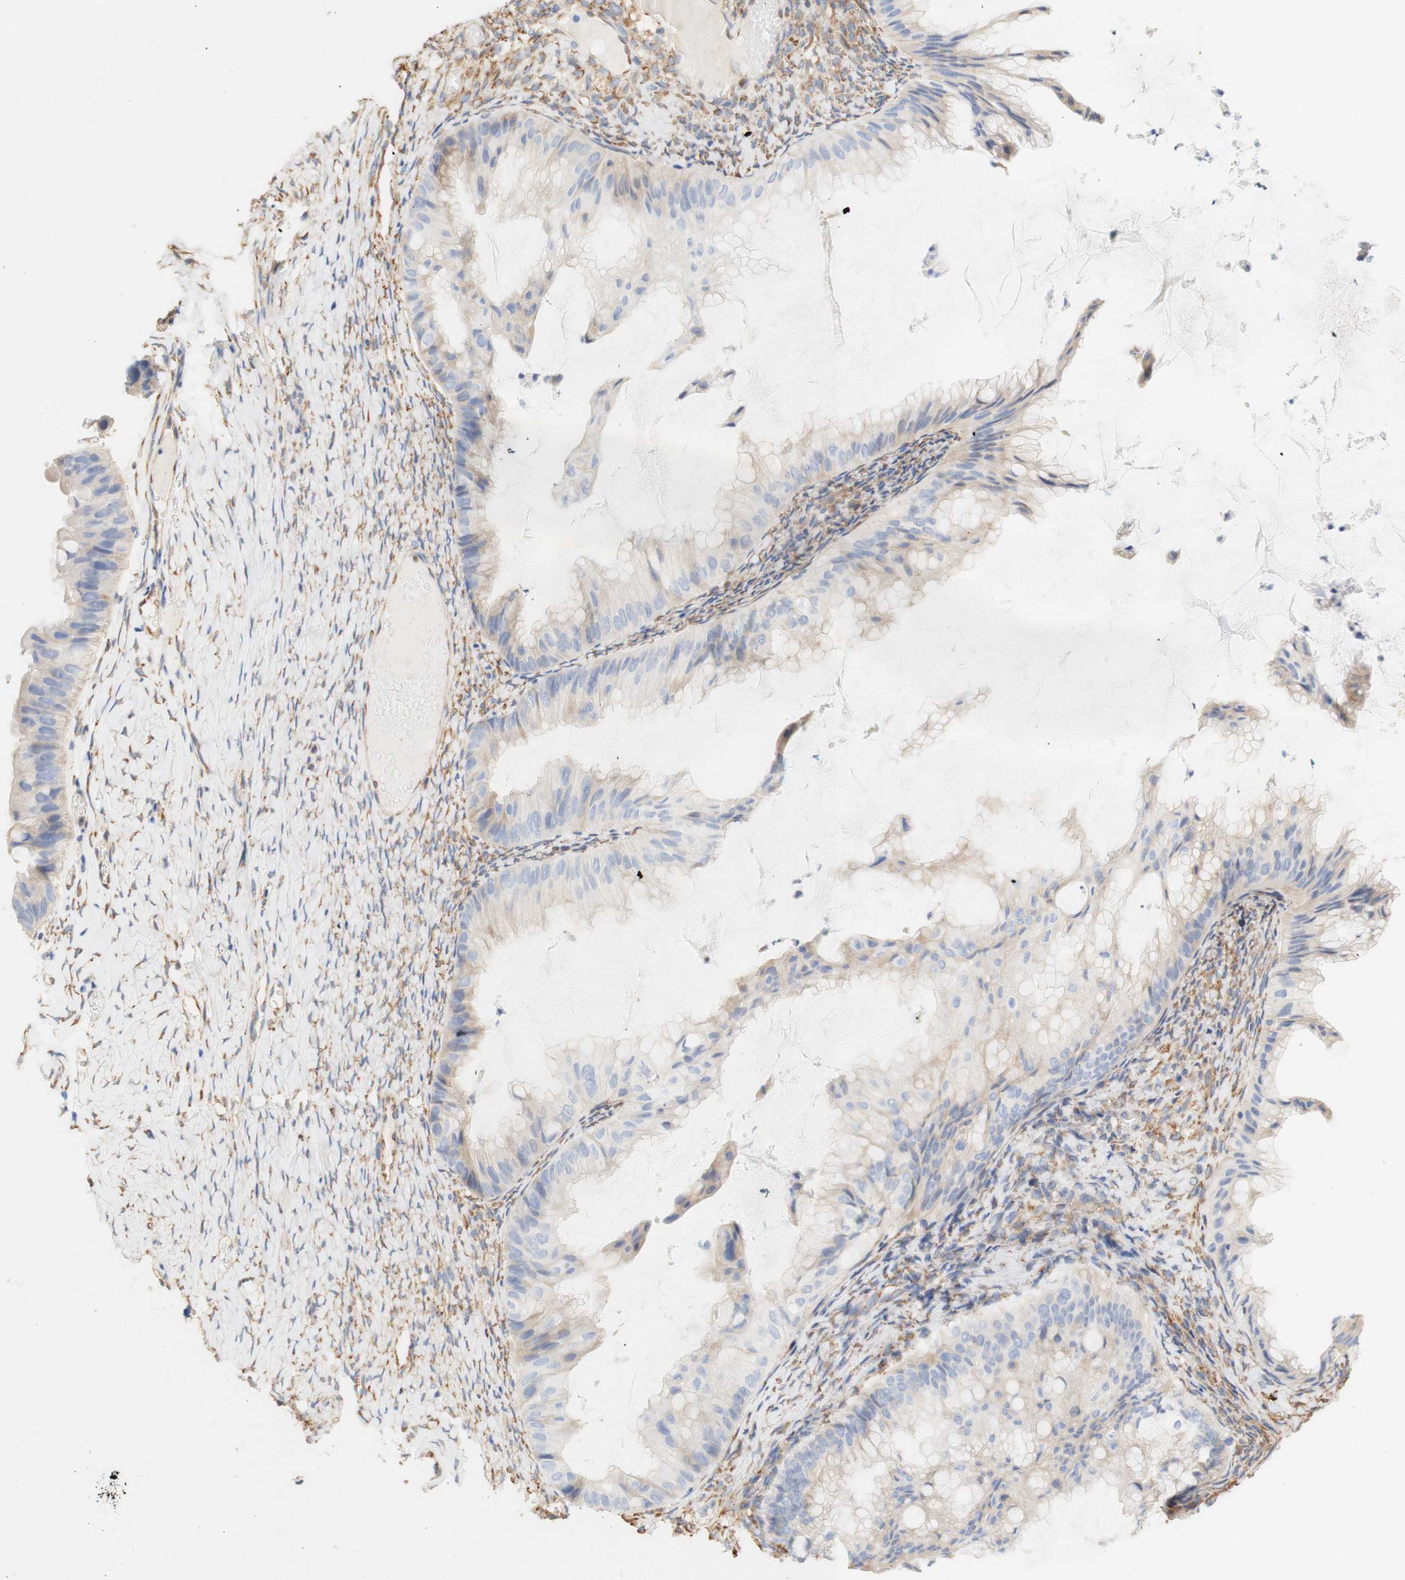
{"staining": {"intensity": "weak", "quantity": "<25%", "location": "cytoplasmic/membranous"}, "tissue": "ovarian cancer", "cell_type": "Tumor cells", "image_type": "cancer", "snomed": [{"axis": "morphology", "description": "Cystadenocarcinoma, mucinous, NOS"}, {"axis": "topography", "description": "Ovary"}], "caption": "A micrograph of human ovarian mucinous cystadenocarcinoma is negative for staining in tumor cells.", "gene": "EIF2AK4", "patient": {"sex": "female", "age": 61}}